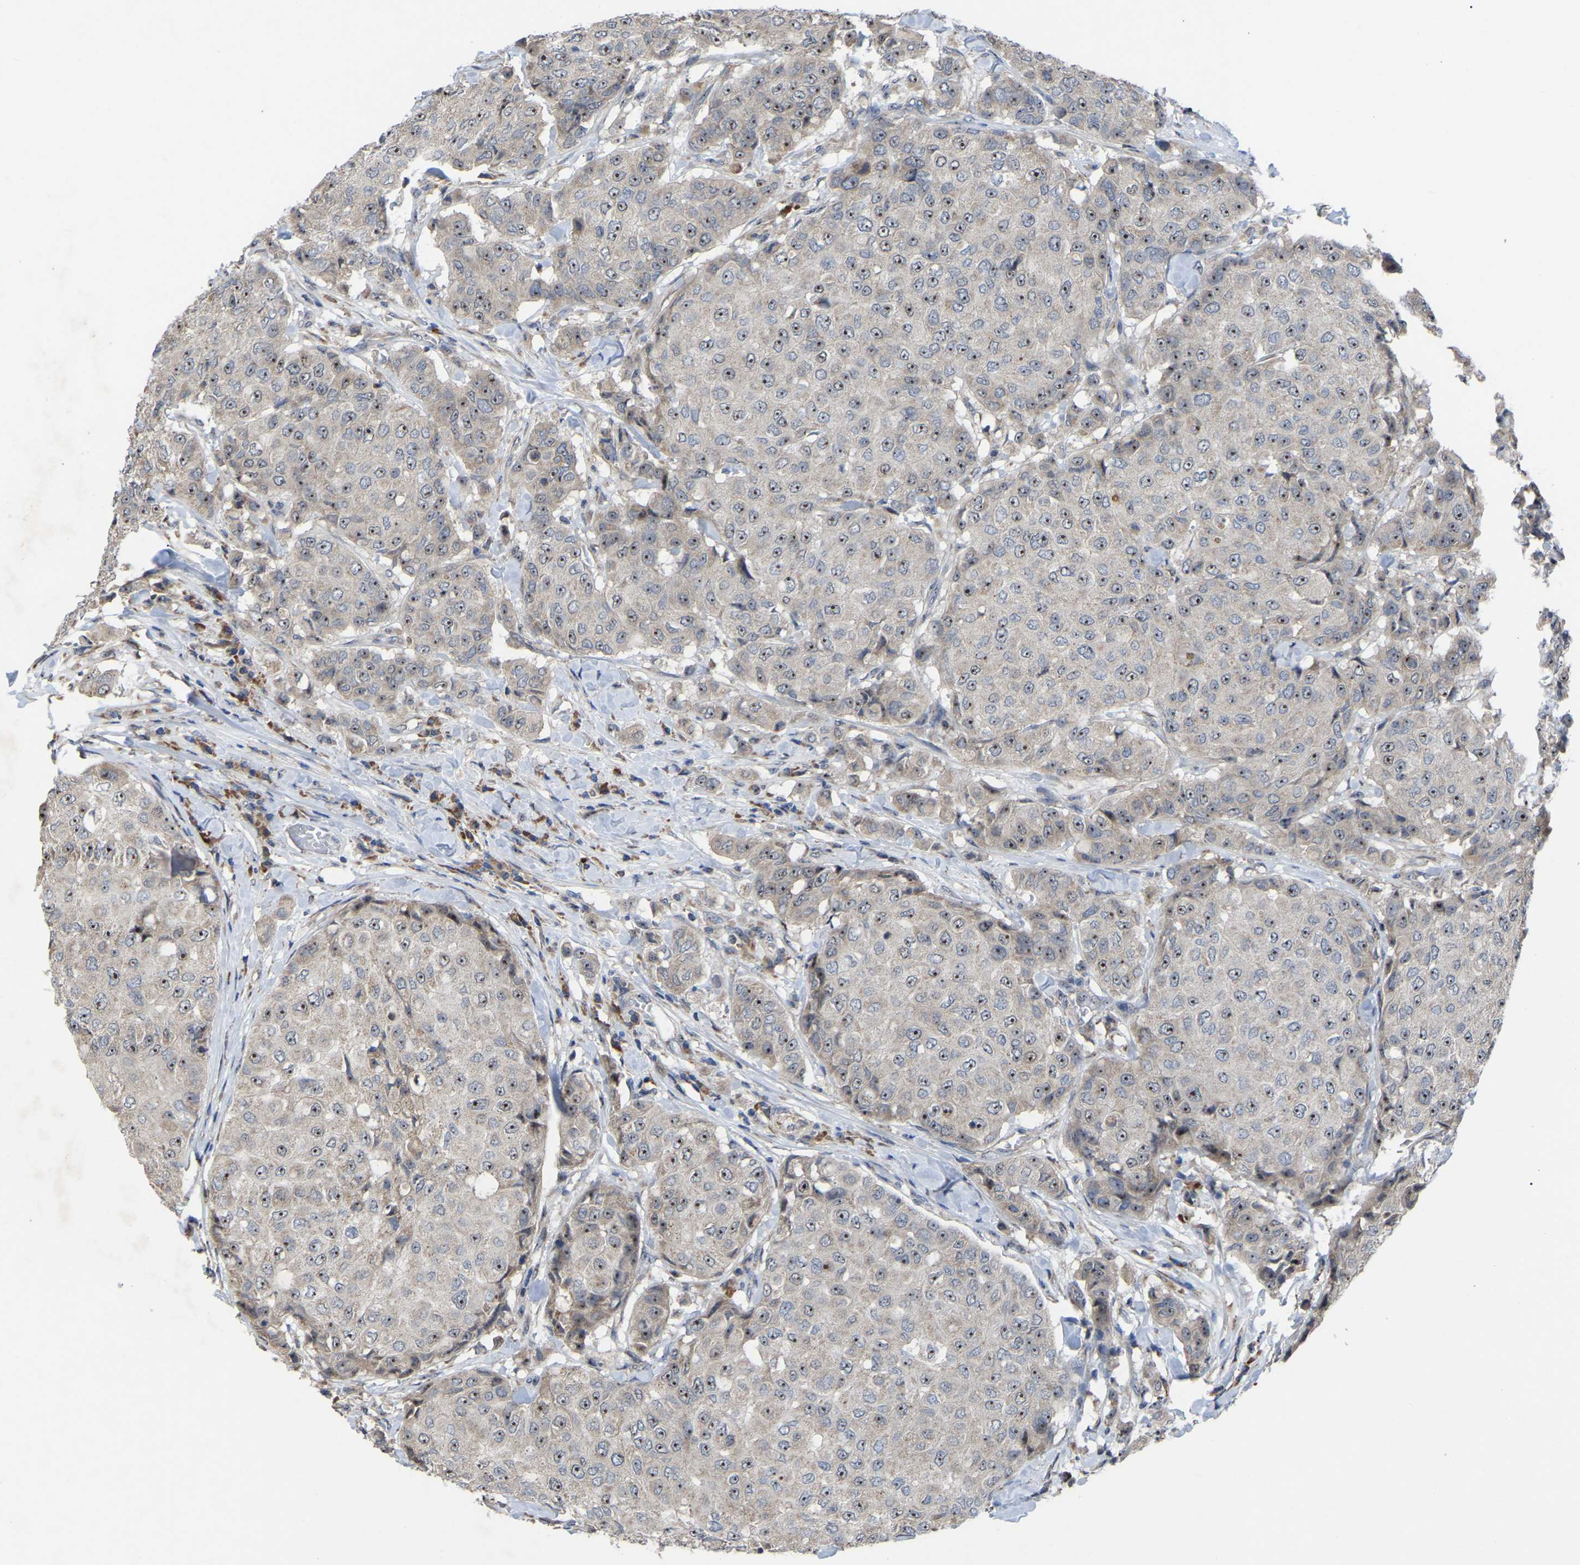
{"staining": {"intensity": "moderate", "quantity": ">75%", "location": "nuclear"}, "tissue": "breast cancer", "cell_type": "Tumor cells", "image_type": "cancer", "snomed": [{"axis": "morphology", "description": "Duct carcinoma"}, {"axis": "topography", "description": "Breast"}], "caption": "Invasive ductal carcinoma (breast) stained for a protein (brown) reveals moderate nuclear positive expression in approximately >75% of tumor cells.", "gene": "NOP53", "patient": {"sex": "female", "age": 27}}